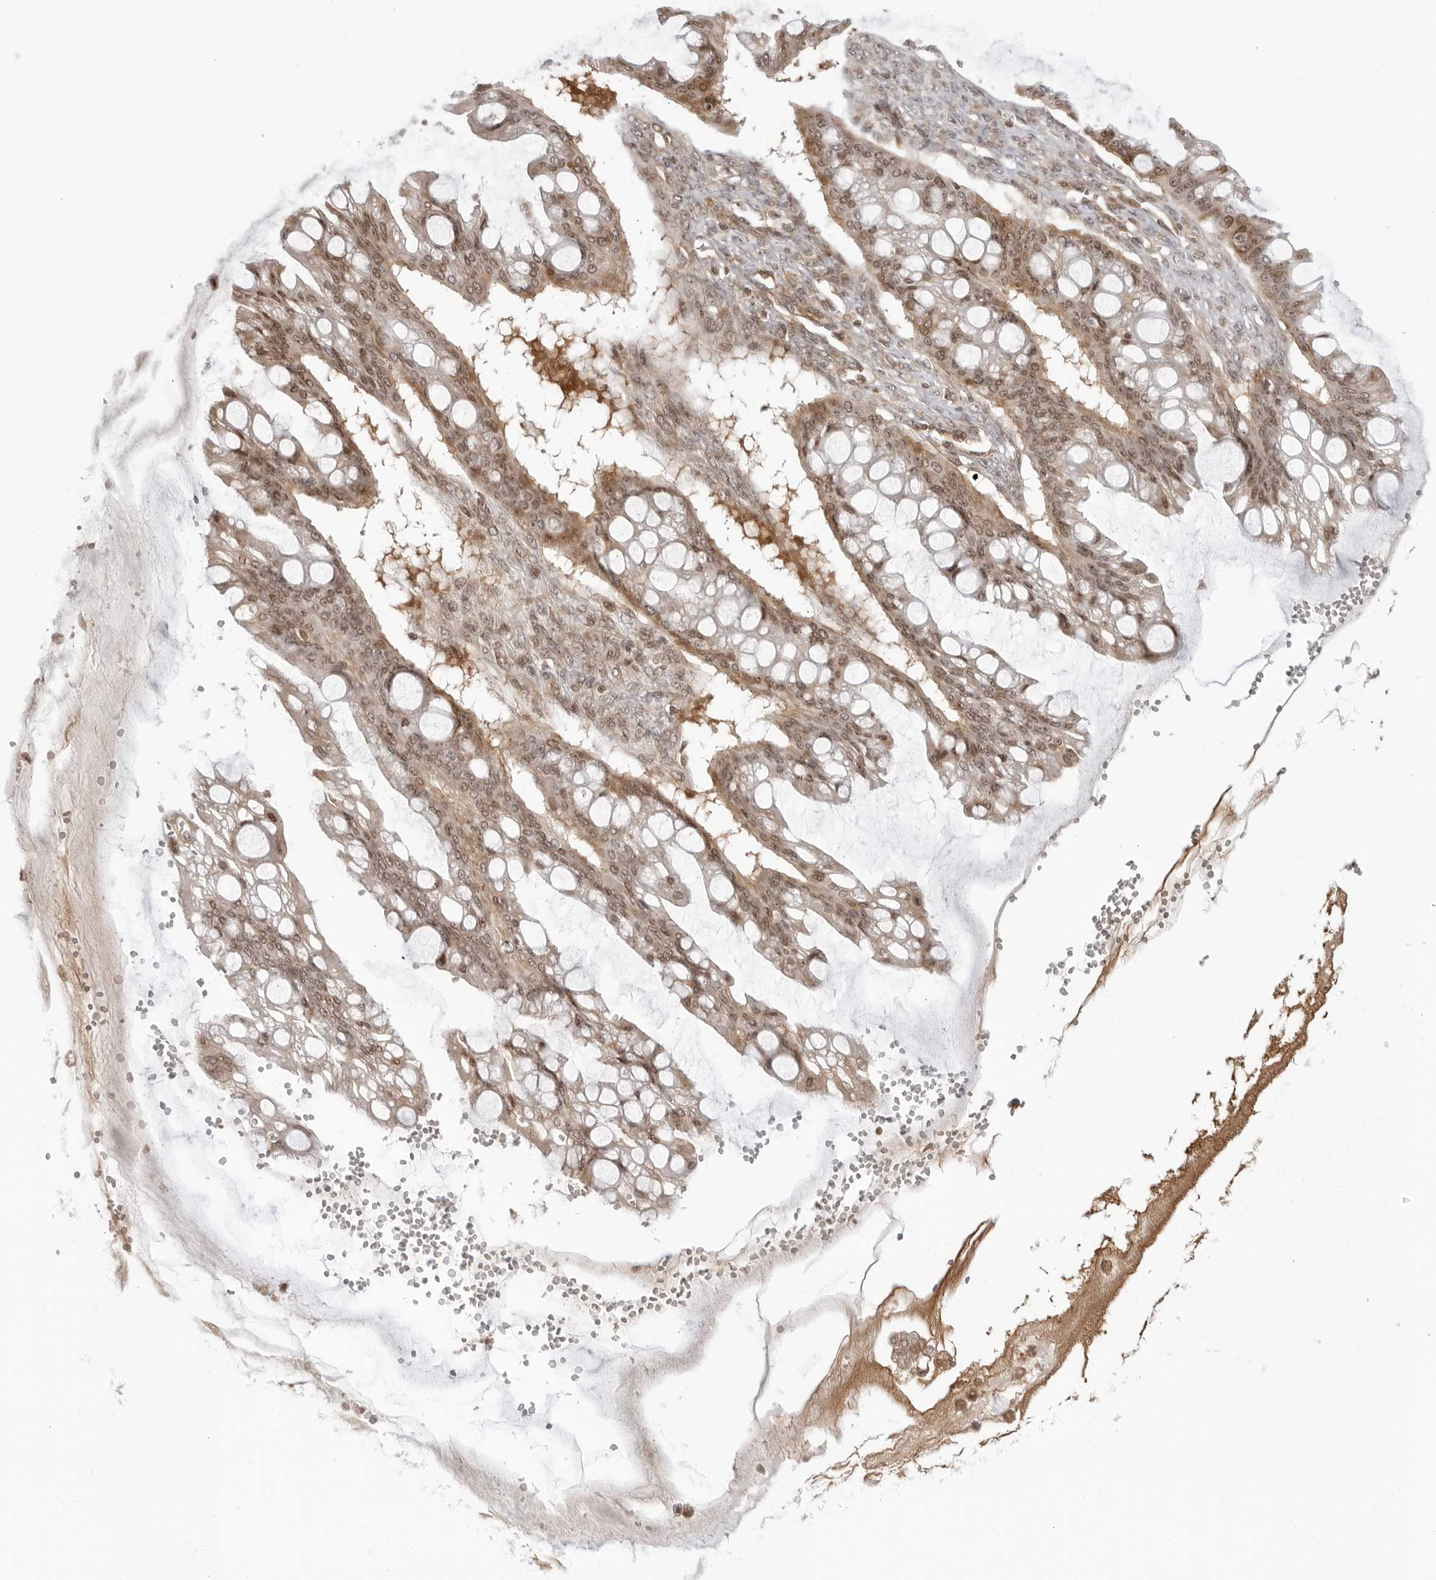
{"staining": {"intensity": "moderate", "quantity": ">75%", "location": "cytoplasmic/membranous,nuclear"}, "tissue": "ovarian cancer", "cell_type": "Tumor cells", "image_type": "cancer", "snomed": [{"axis": "morphology", "description": "Cystadenocarcinoma, mucinous, NOS"}, {"axis": "topography", "description": "Ovary"}], "caption": "Ovarian cancer stained for a protein (brown) displays moderate cytoplasmic/membranous and nuclear positive expression in approximately >75% of tumor cells.", "gene": "SUGCT", "patient": {"sex": "female", "age": 73}}